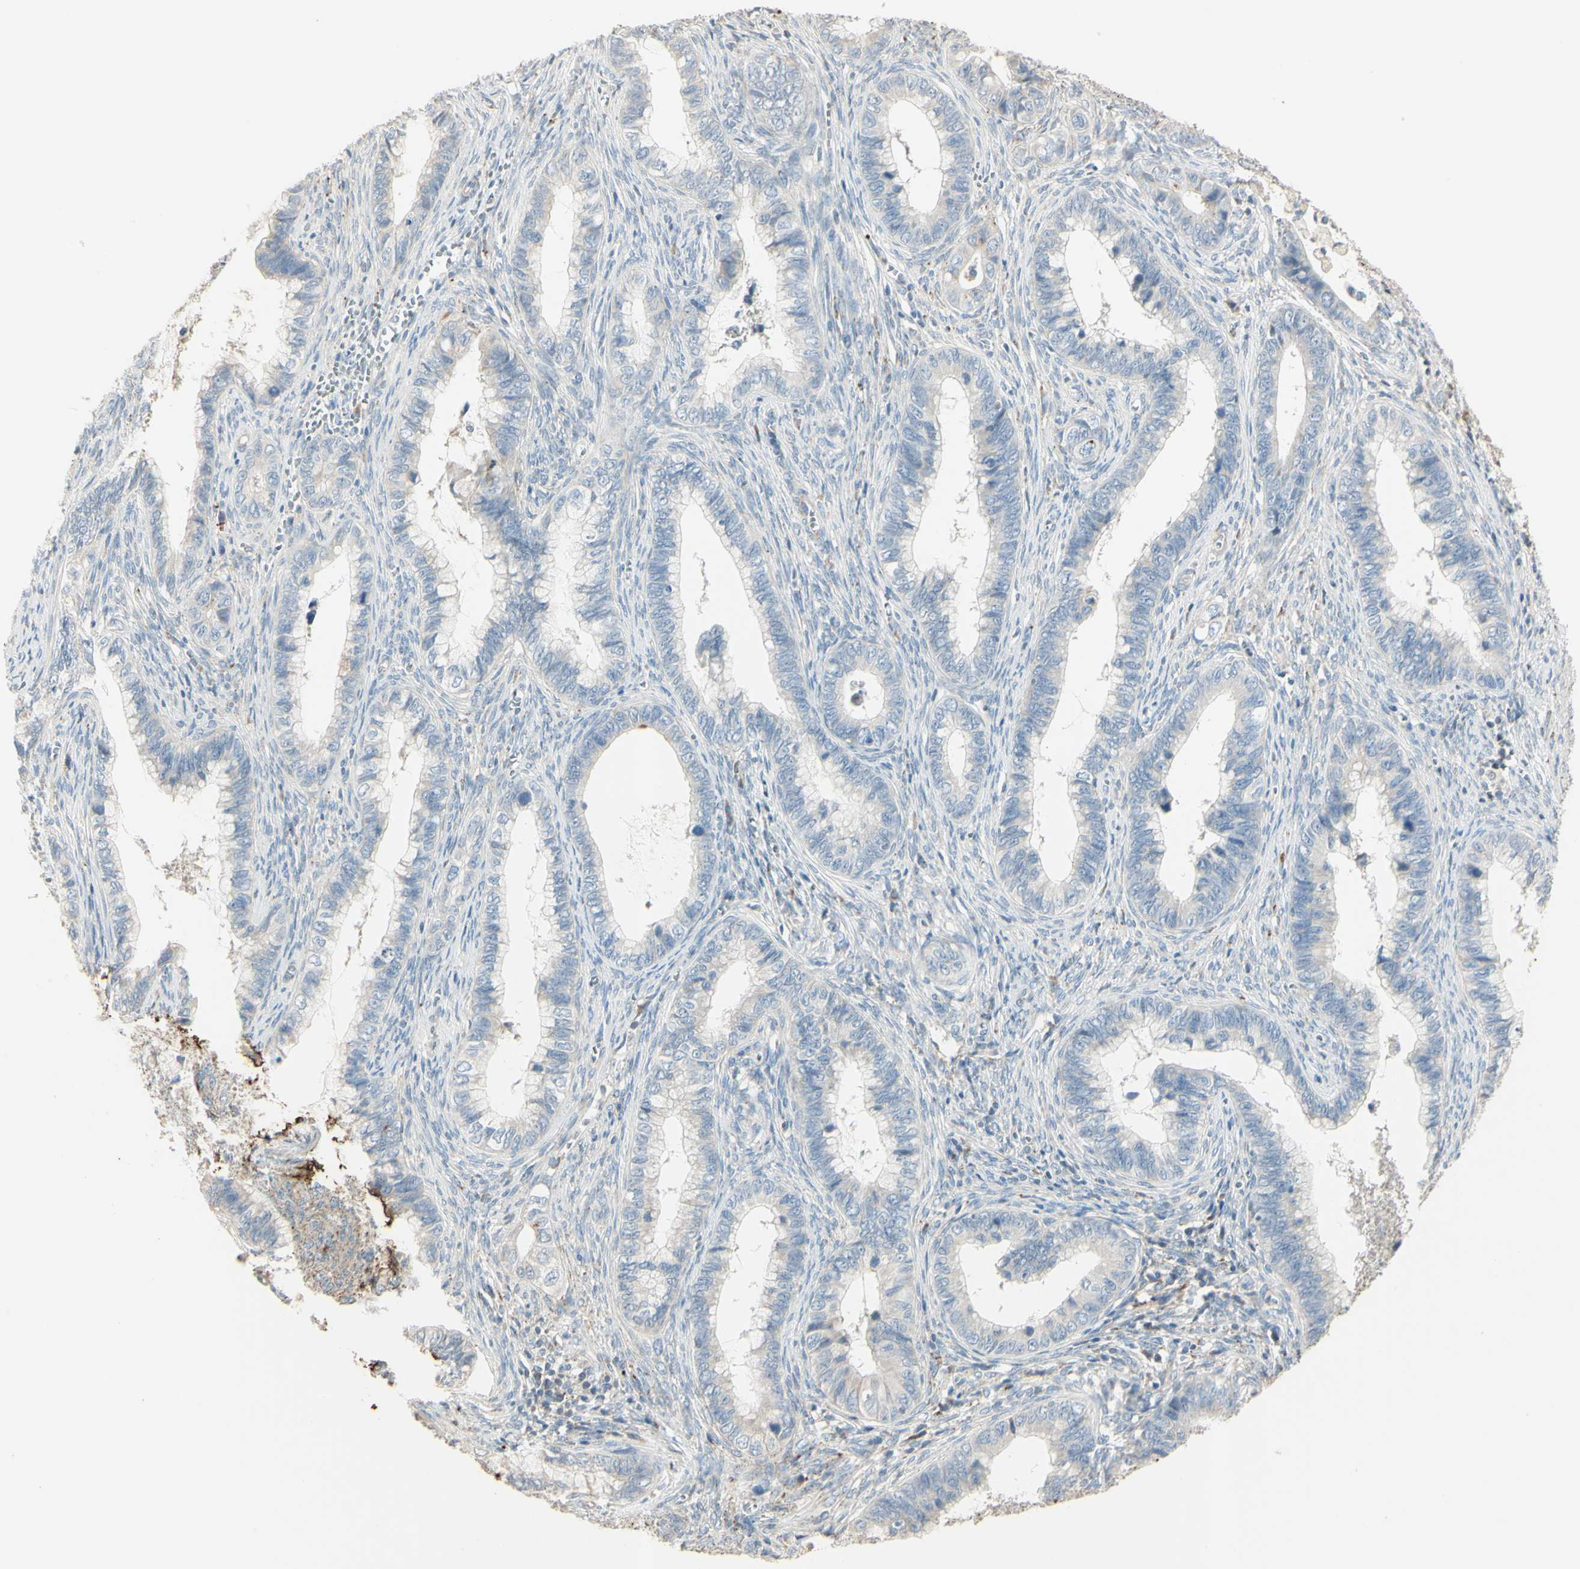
{"staining": {"intensity": "weak", "quantity": "<25%", "location": "cytoplasmic/membranous"}, "tissue": "cervical cancer", "cell_type": "Tumor cells", "image_type": "cancer", "snomed": [{"axis": "morphology", "description": "Adenocarcinoma, NOS"}, {"axis": "topography", "description": "Cervix"}], "caption": "Cervical cancer stained for a protein using immunohistochemistry displays no staining tumor cells.", "gene": "ANGPTL1", "patient": {"sex": "female", "age": 44}}